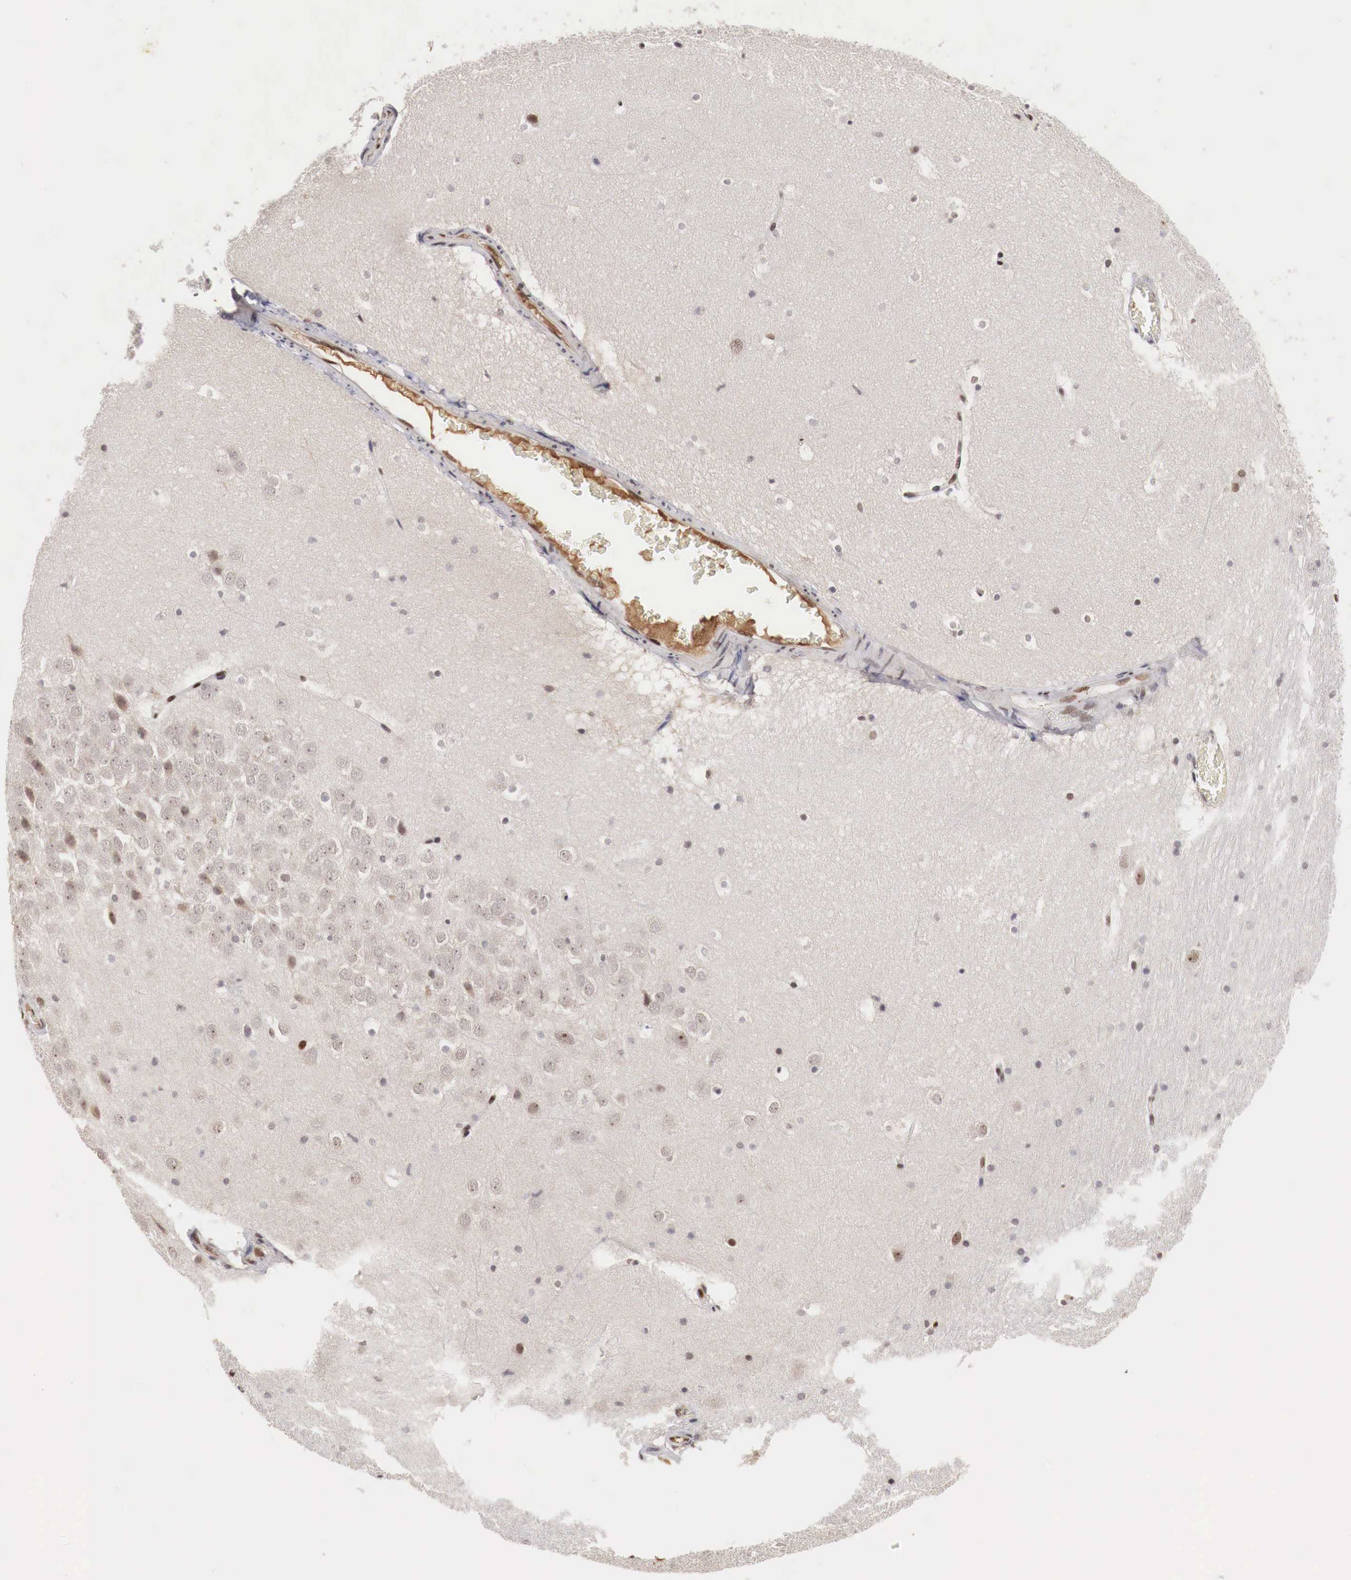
{"staining": {"intensity": "negative", "quantity": "none", "location": "none"}, "tissue": "hippocampus", "cell_type": "Glial cells", "image_type": "normal", "snomed": [{"axis": "morphology", "description": "Normal tissue, NOS"}, {"axis": "topography", "description": "Hippocampus"}], "caption": "Immunohistochemical staining of normal human hippocampus shows no significant staining in glial cells.", "gene": "DACH2", "patient": {"sex": "male", "age": 45}}